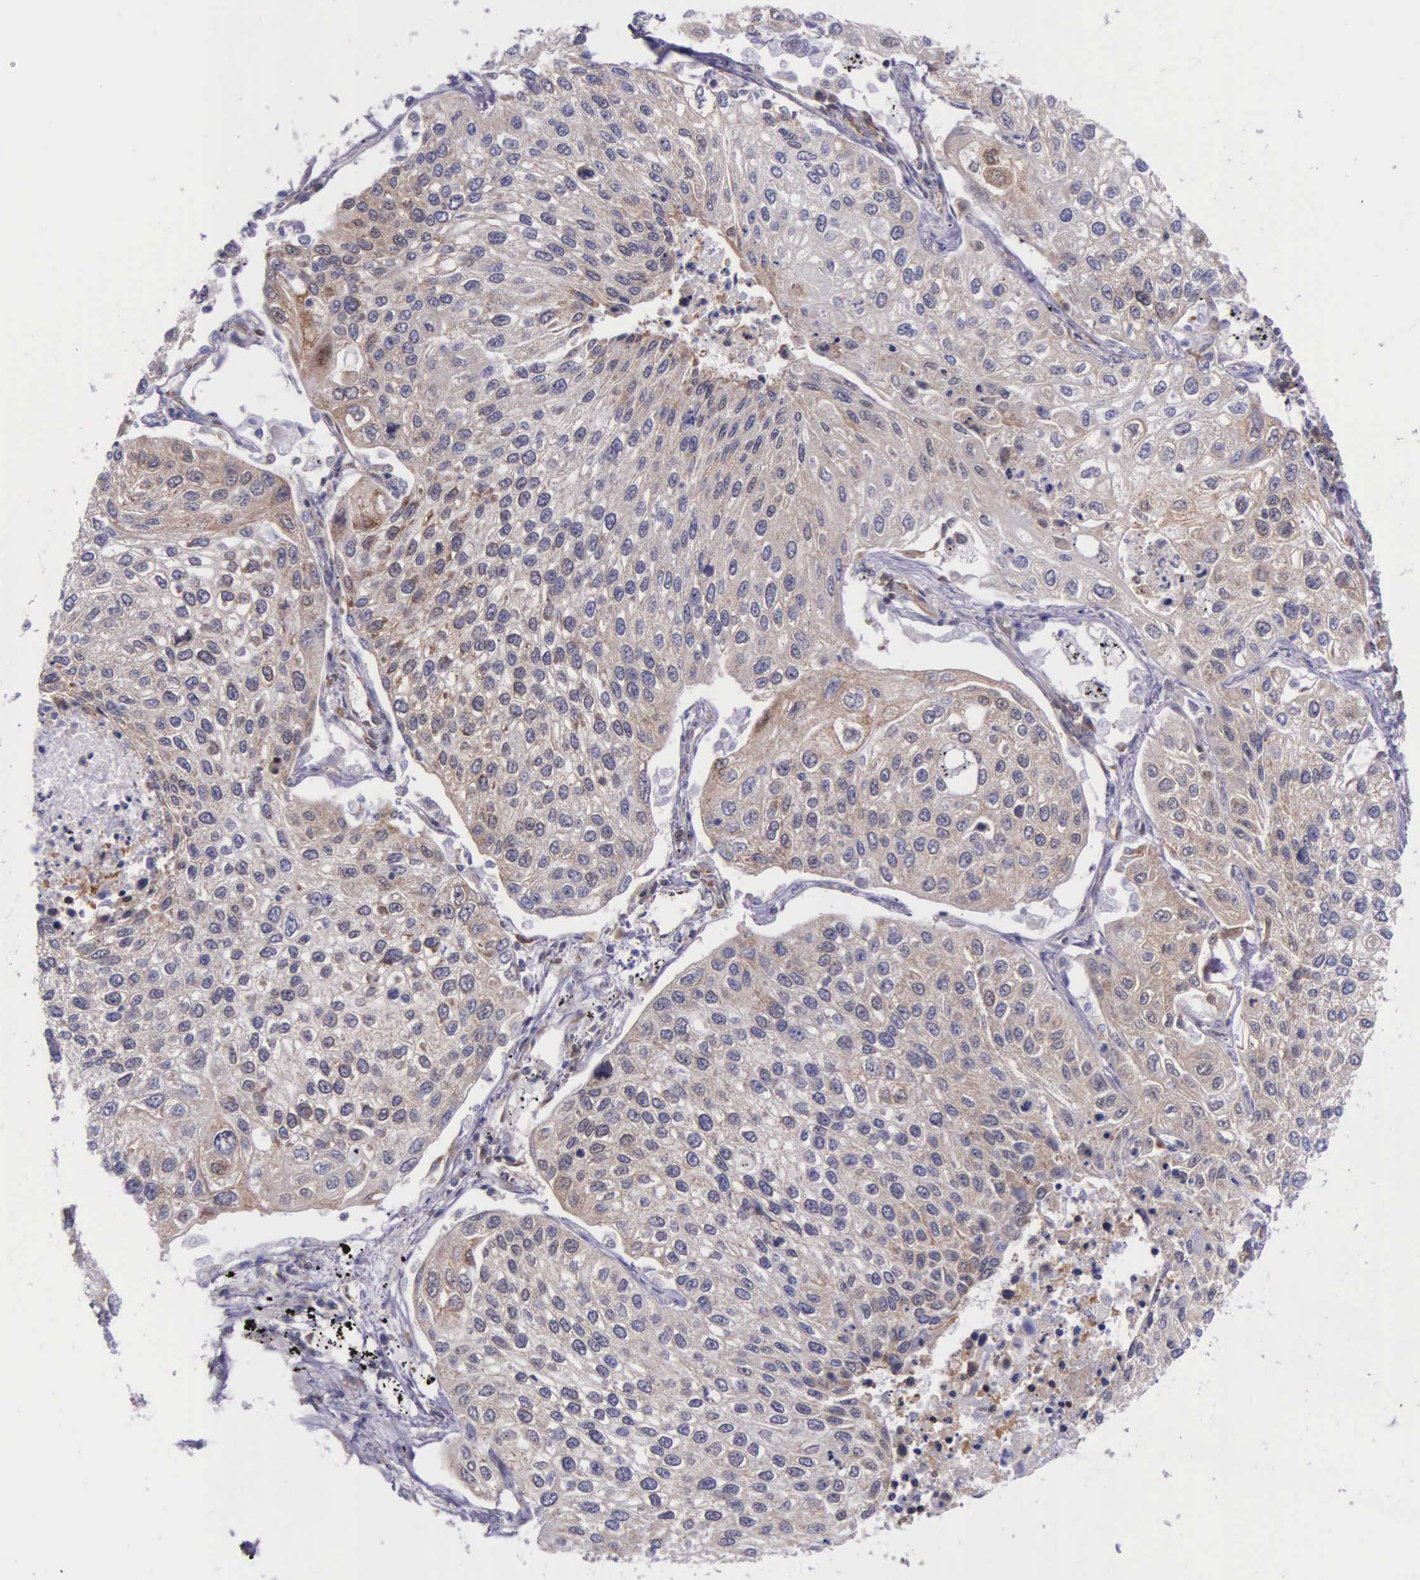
{"staining": {"intensity": "weak", "quantity": ">75%", "location": "cytoplasmic/membranous"}, "tissue": "lung cancer", "cell_type": "Tumor cells", "image_type": "cancer", "snomed": [{"axis": "morphology", "description": "Squamous cell carcinoma, NOS"}, {"axis": "topography", "description": "Lung"}], "caption": "DAB (3,3'-diaminobenzidine) immunohistochemical staining of human lung cancer (squamous cell carcinoma) shows weak cytoplasmic/membranous protein positivity in about >75% of tumor cells.", "gene": "GMPR2", "patient": {"sex": "male", "age": 75}}